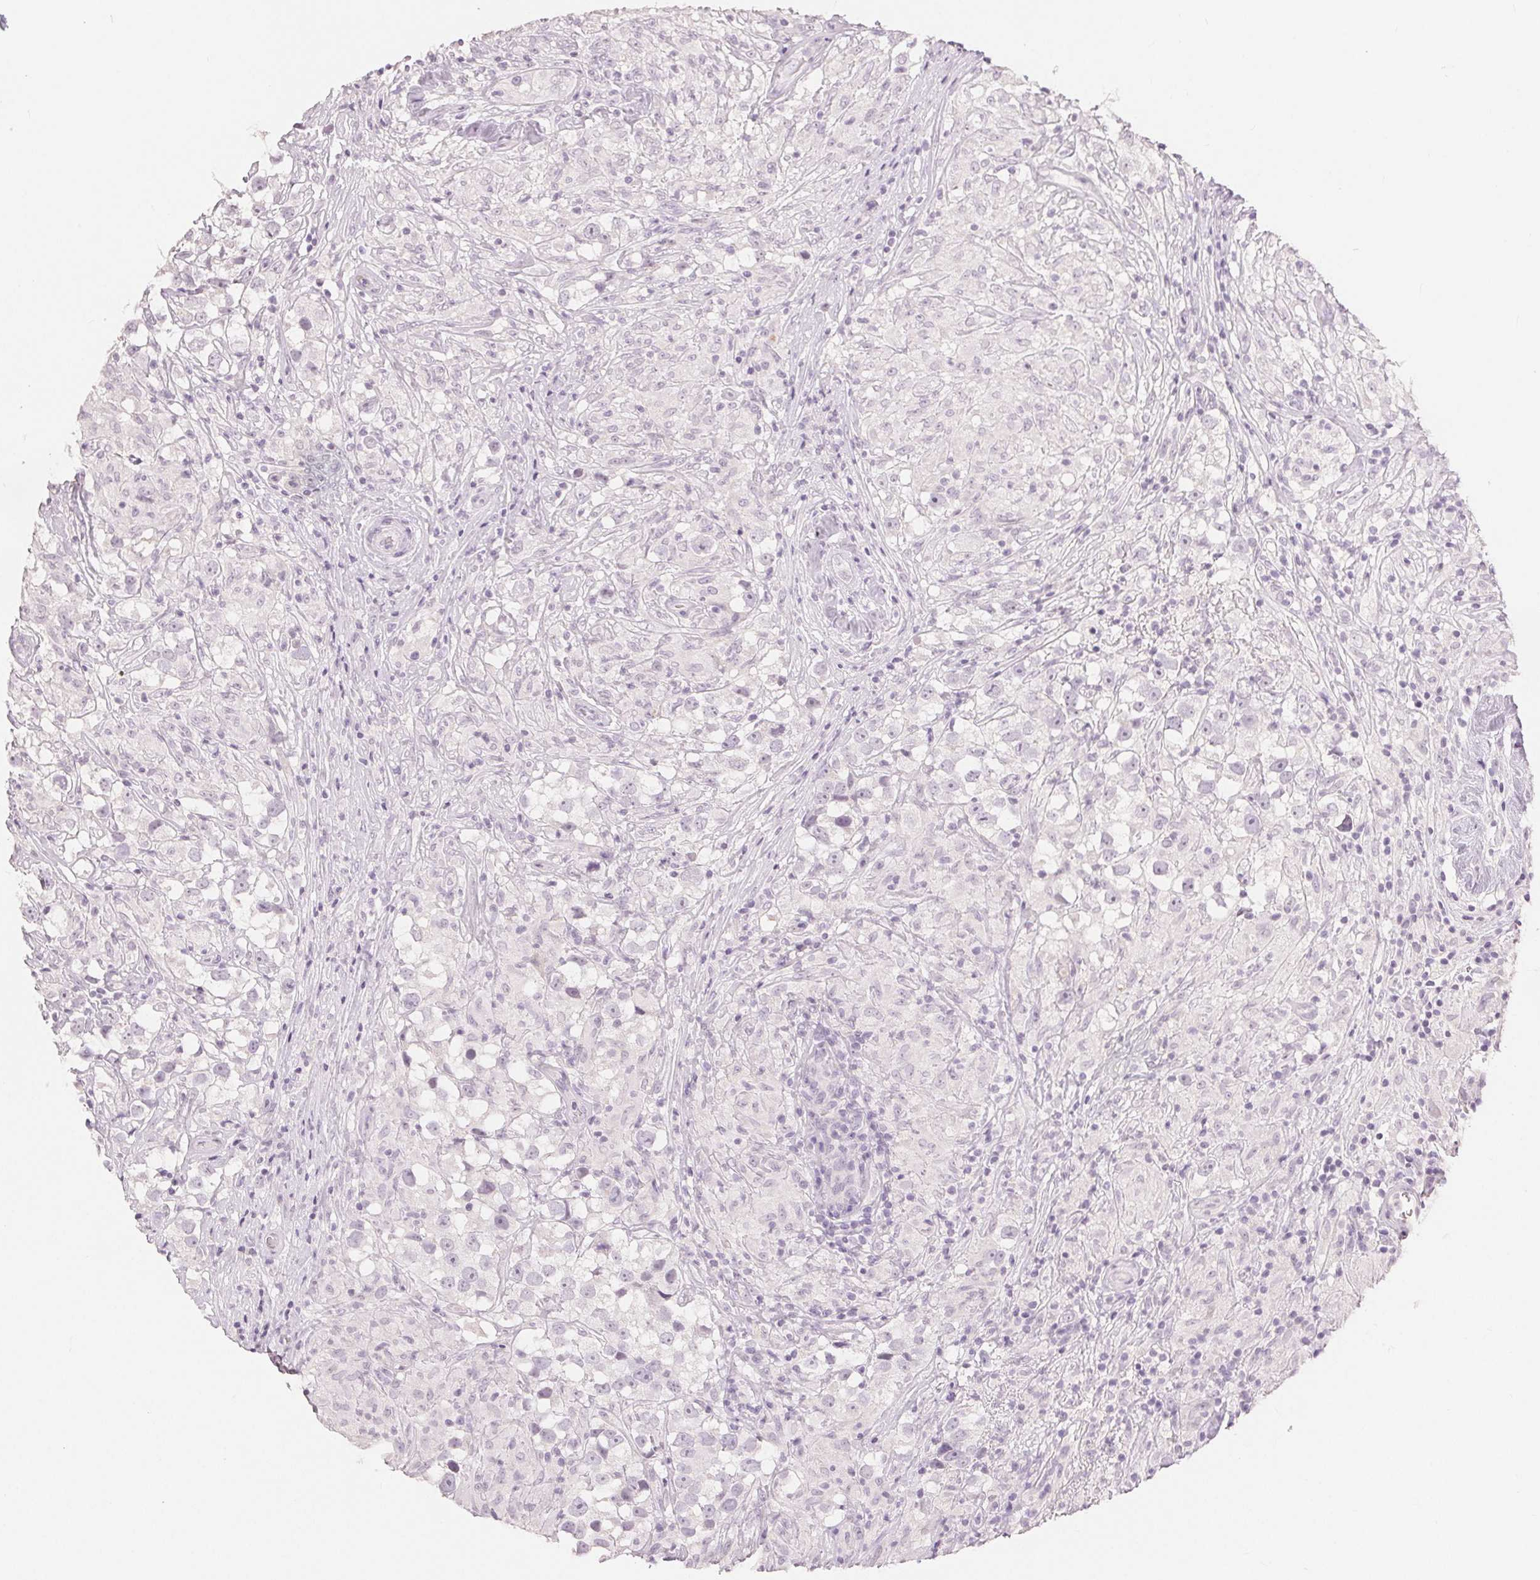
{"staining": {"intensity": "negative", "quantity": "none", "location": "none"}, "tissue": "testis cancer", "cell_type": "Tumor cells", "image_type": "cancer", "snomed": [{"axis": "morphology", "description": "Seminoma, NOS"}, {"axis": "topography", "description": "Testis"}], "caption": "Photomicrograph shows no significant protein expression in tumor cells of testis seminoma.", "gene": "SLC27A5", "patient": {"sex": "male", "age": 46}}